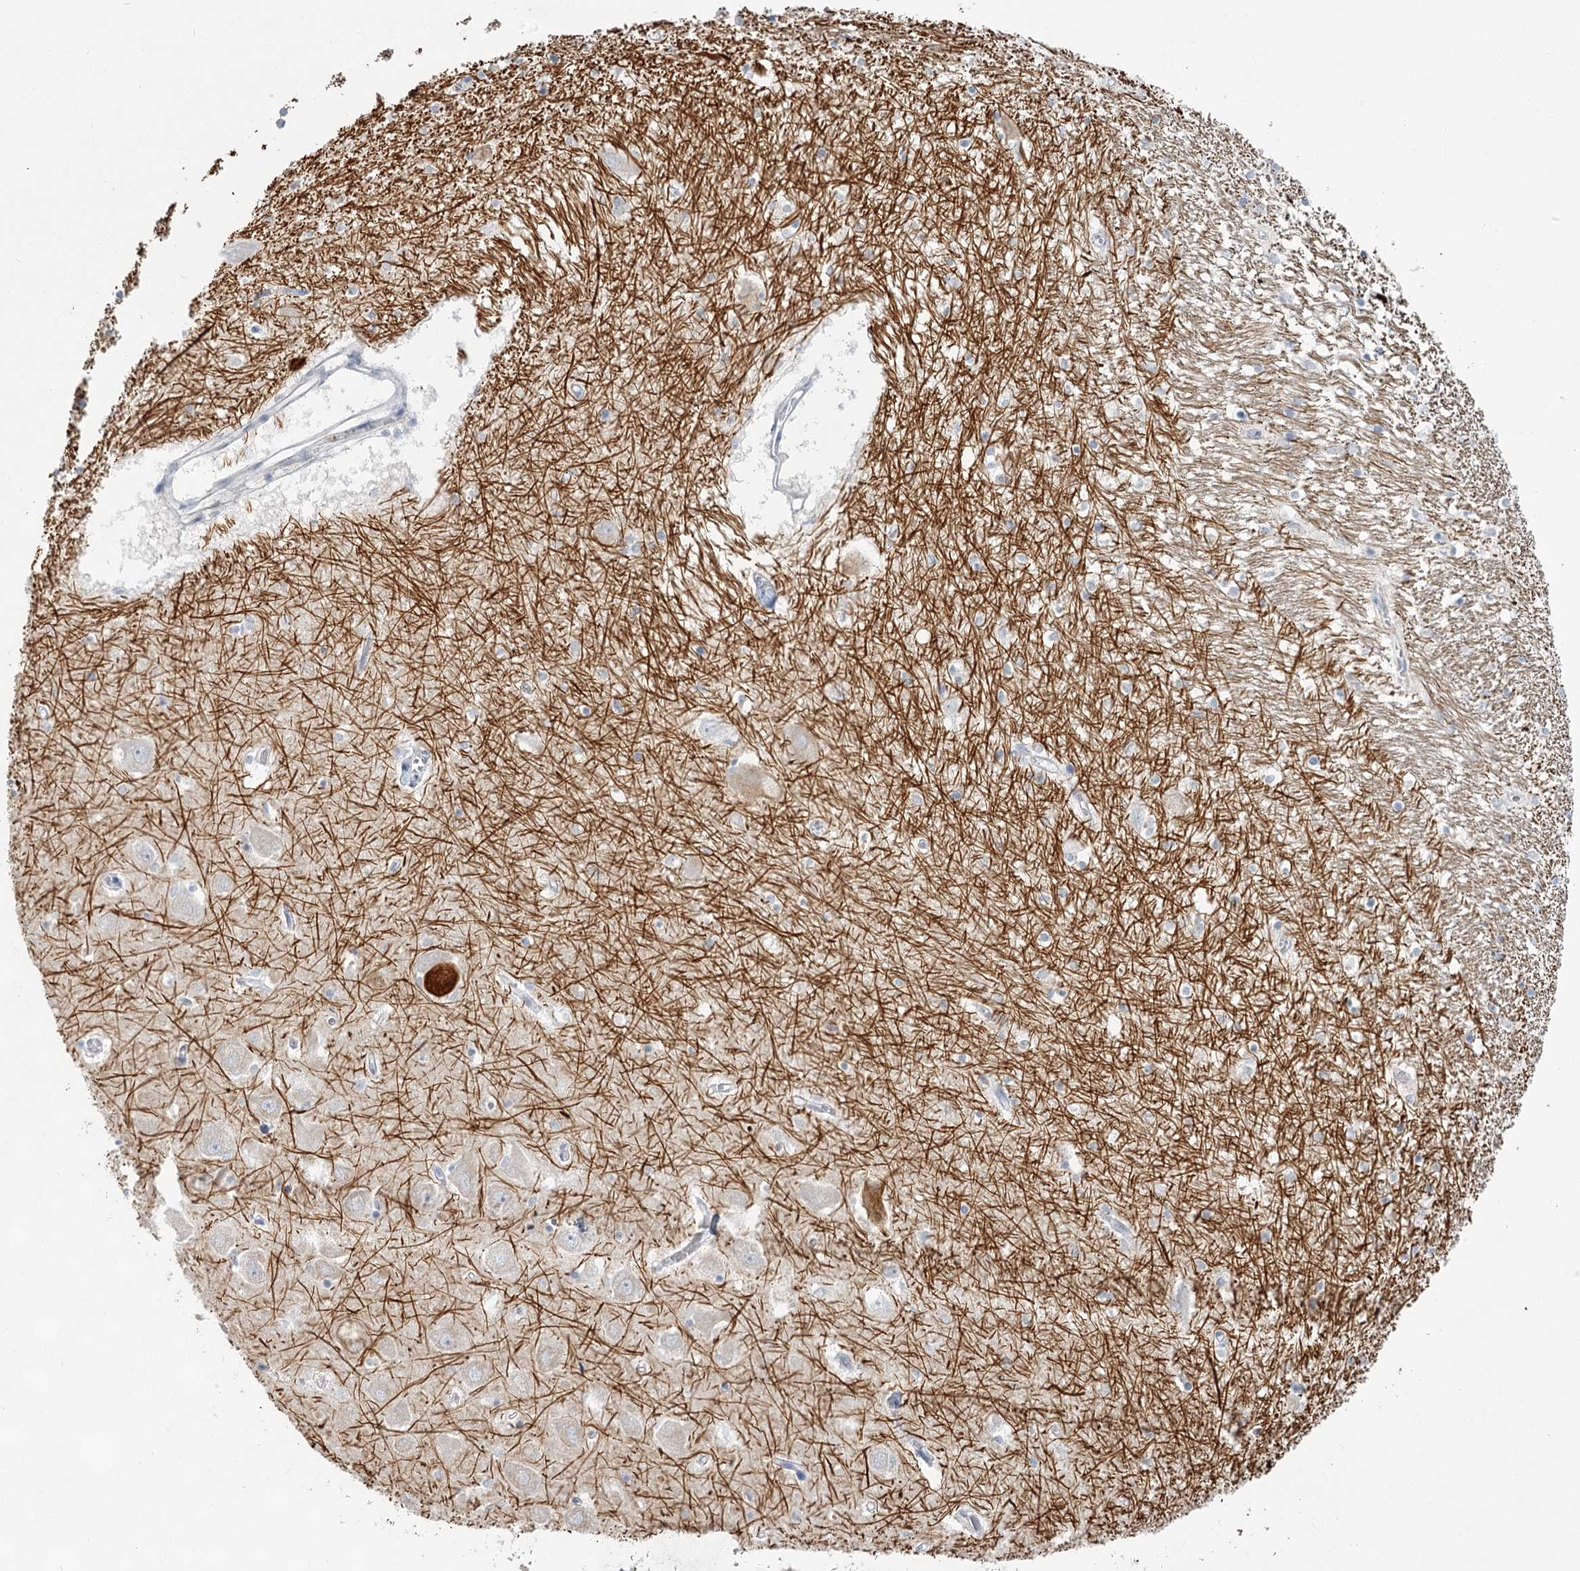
{"staining": {"intensity": "negative", "quantity": "none", "location": "none"}, "tissue": "hippocampus", "cell_type": "Glial cells", "image_type": "normal", "snomed": [{"axis": "morphology", "description": "Normal tissue, NOS"}, {"axis": "topography", "description": "Hippocampus"}], "caption": "Hippocampus stained for a protein using IHC demonstrates no staining glial cells.", "gene": "LRP2BP", "patient": {"sex": "male", "age": 70}}